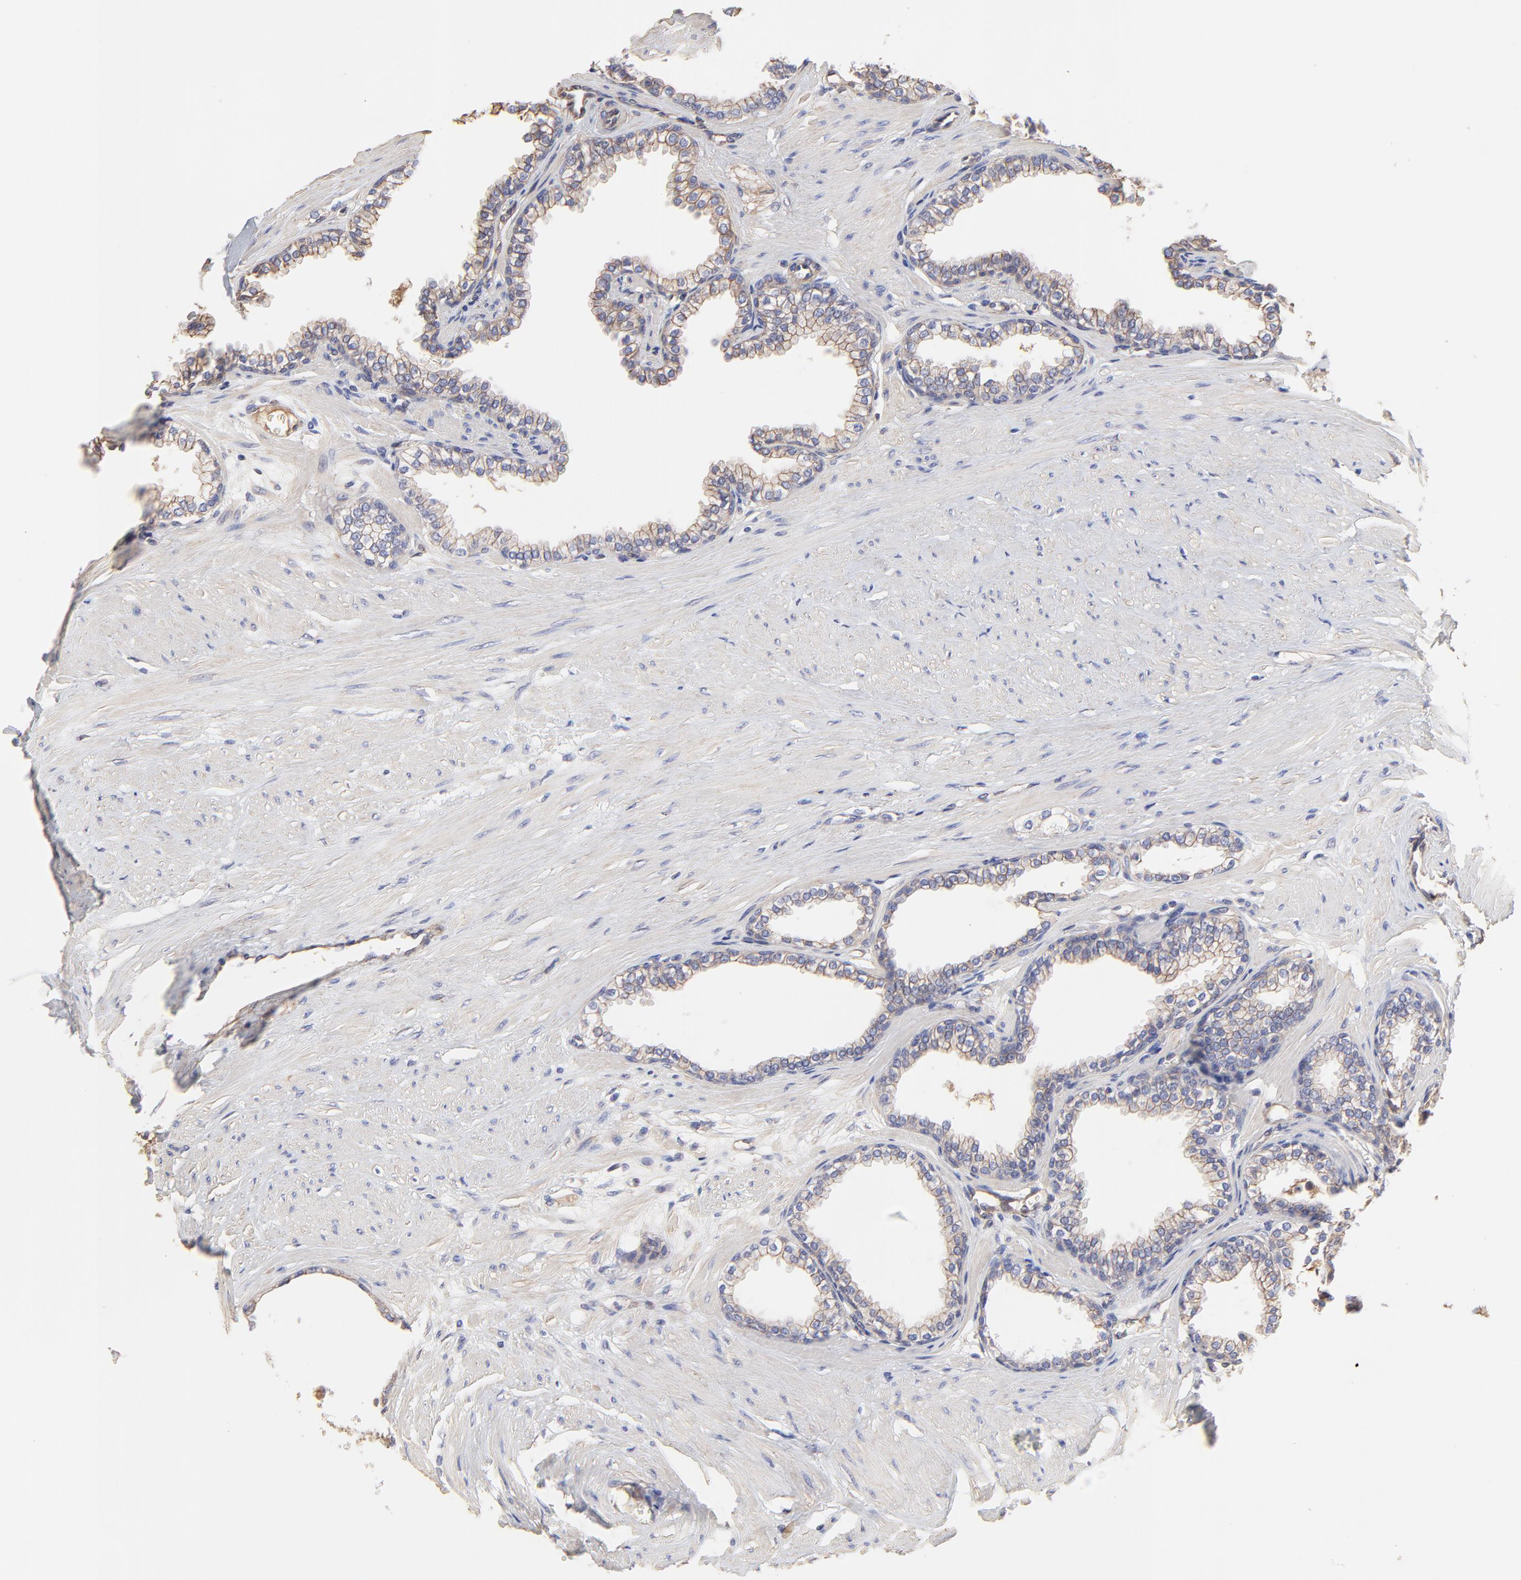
{"staining": {"intensity": "moderate", "quantity": ">75%", "location": "cytoplasmic/membranous"}, "tissue": "prostate", "cell_type": "Glandular cells", "image_type": "normal", "snomed": [{"axis": "morphology", "description": "Normal tissue, NOS"}, {"axis": "topography", "description": "Prostate"}], "caption": "Prostate stained with immunohistochemistry (IHC) exhibits moderate cytoplasmic/membranous positivity in about >75% of glandular cells.", "gene": "LRCH2", "patient": {"sex": "male", "age": 64}}